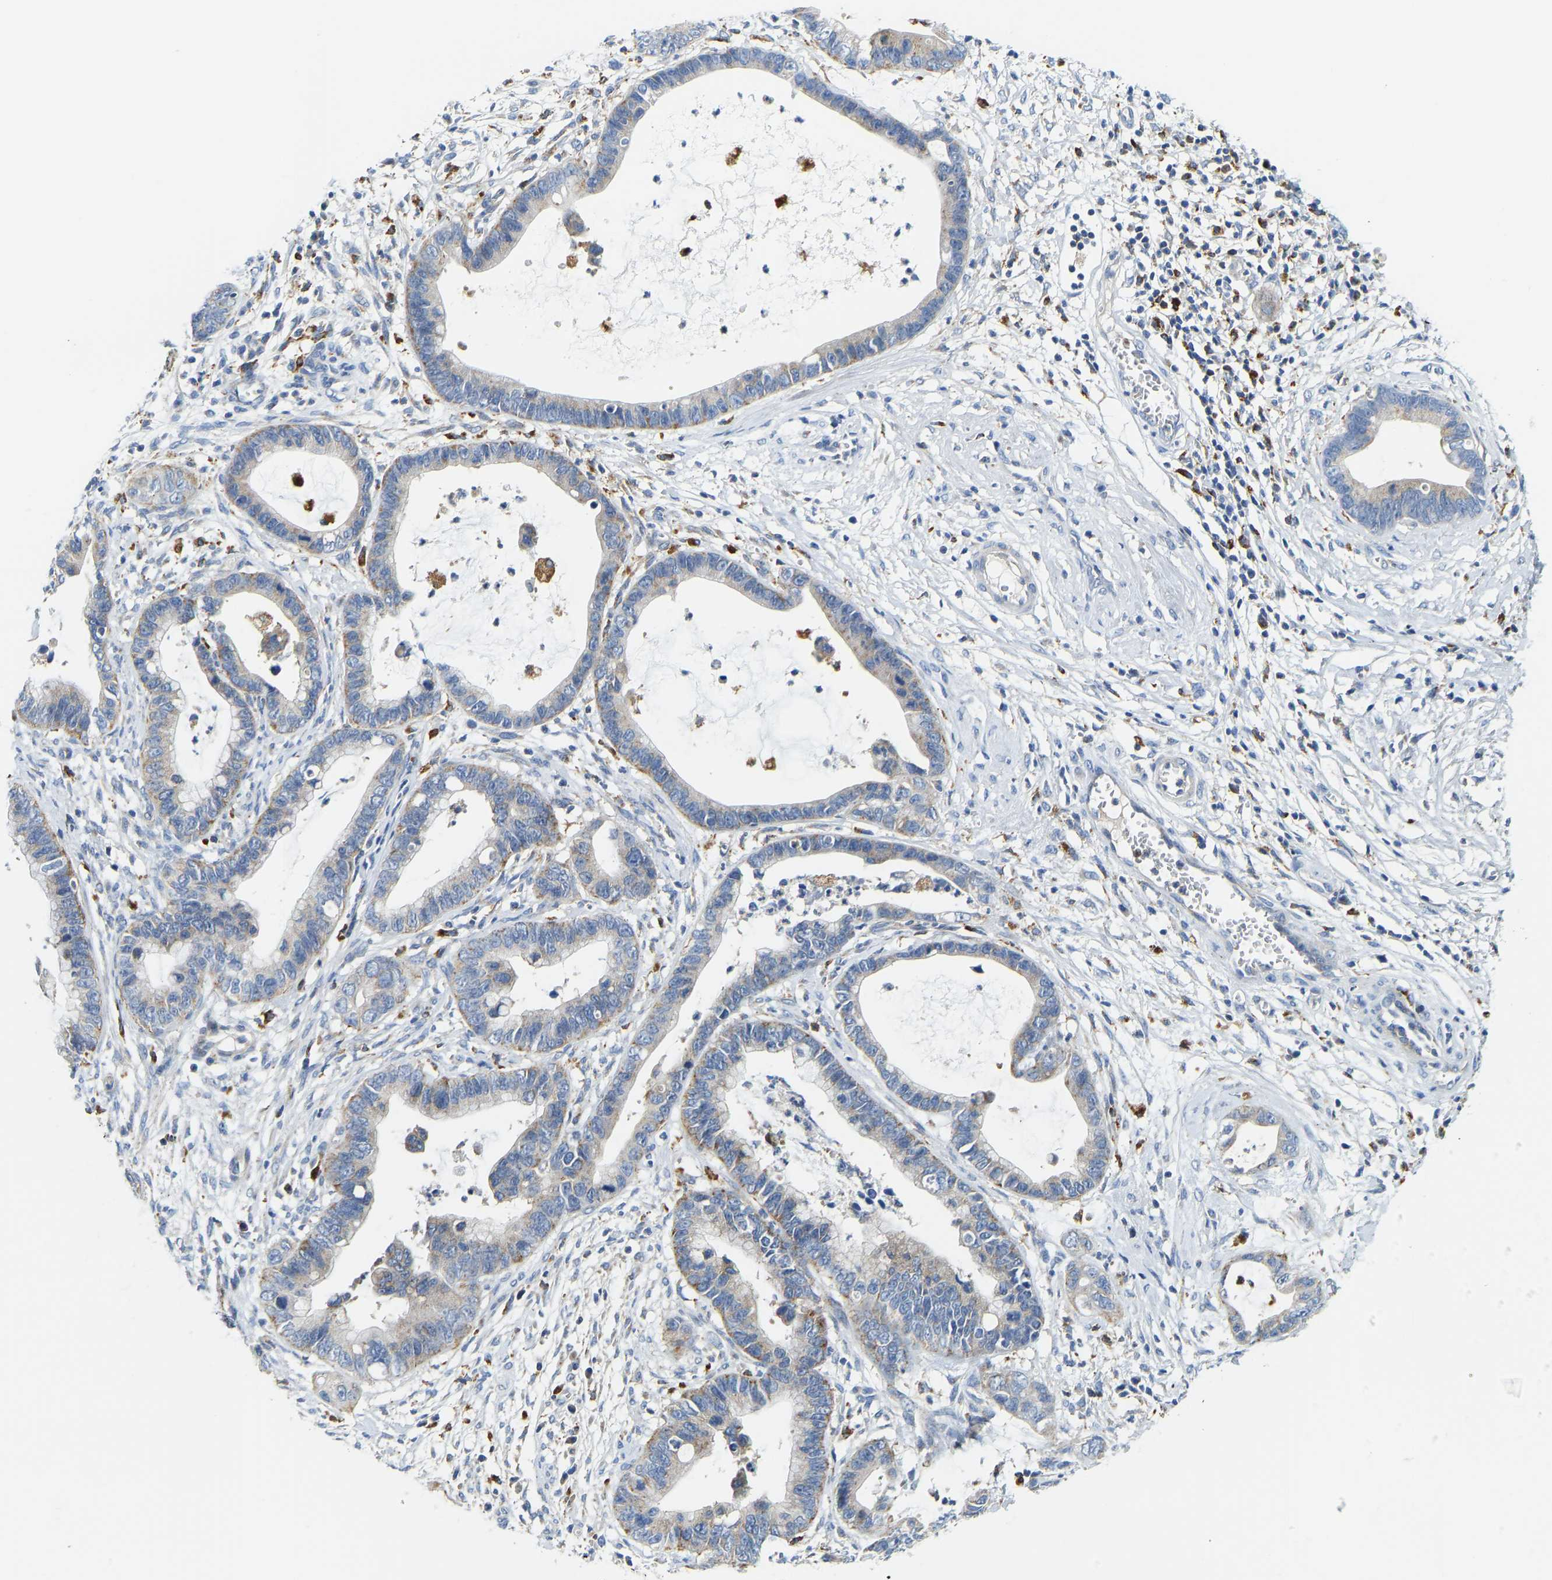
{"staining": {"intensity": "moderate", "quantity": "25%-75%", "location": "cytoplasmic/membranous"}, "tissue": "cervical cancer", "cell_type": "Tumor cells", "image_type": "cancer", "snomed": [{"axis": "morphology", "description": "Adenocarcinoma, NOS"}, {"axis": "topography", "description": "Cervix"}], "caption": "Immunohistochemical staining of human cervical cancer reveals medium levels of moderate cytoplasmic/membranous protein positivity in about 25%-75% of tumor cells. (DAB (3,3'-diaminobenzidine) = brown stain, brightfield microscopy at high magnification).", "gene": "ATP6V1E1", "patient": {"sex": "female", "age": 44}}